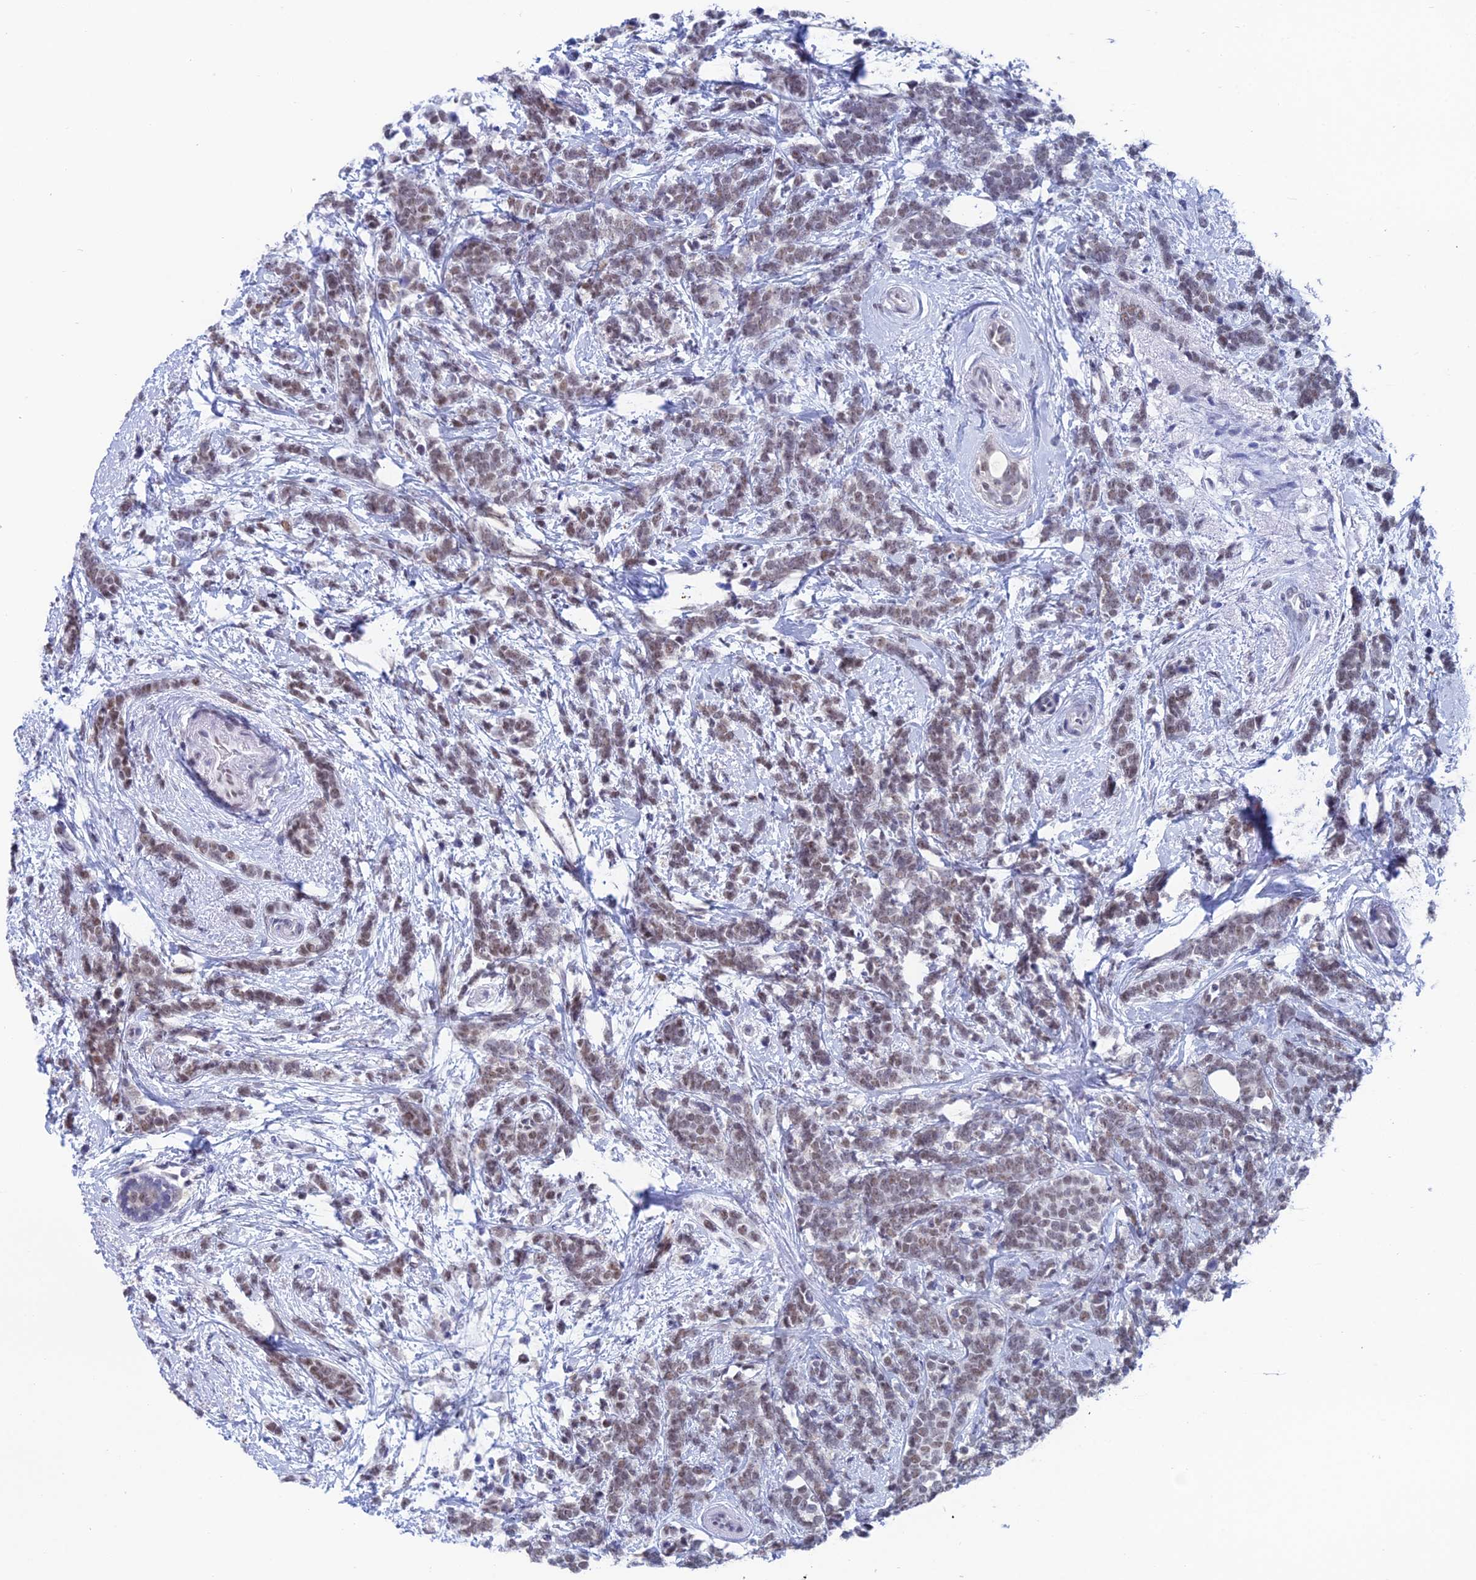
{"staining": {"intensity": "weak", "quantity": ">75%", "location": "nuclear"}, "tissue": "breast cancer", "cell_type": "Tumor cells", "image_type": "cancer", "snomed": [{"axis": "morphology", "description": "Lobular carcinoma"}, {"axis": "topography", "description": "Breast"}], "caption": "IHC image of neoplastic tissue: human breast cancer (lobular carcinoma) stained using immunohistochemistry (IHC) displays low levels of weak protein expression localized specifically in the nuclear of tumor cells, appearing as a nuclear brown color.", "gene": "NABP2", "patient": {"sex": "female", "age": 58}}